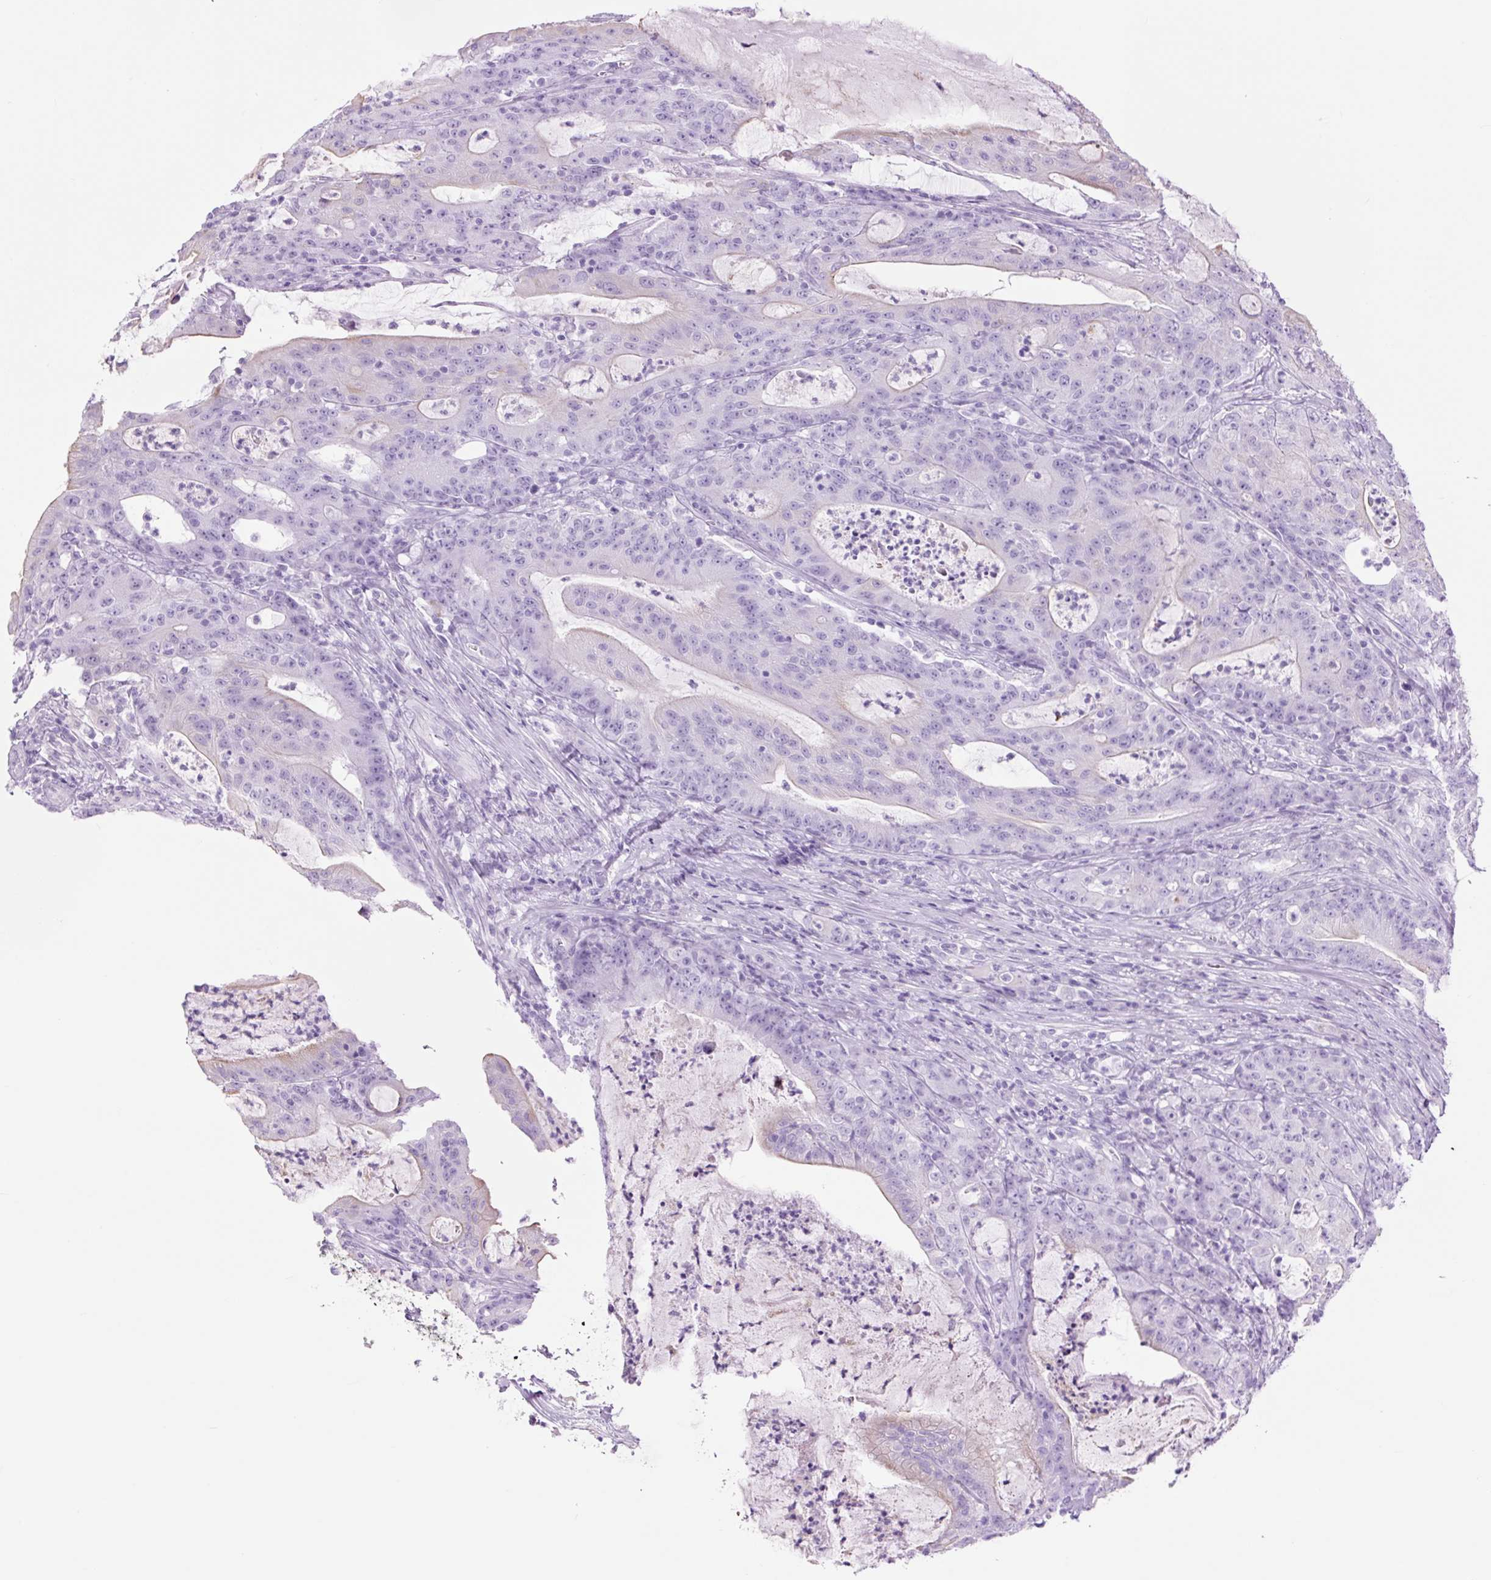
{"staining": {"intensity": "negative", "quantity": "none", "location": "none"}, "tissue": "colorectal cancer", "cell_type": "Tumor cells", "image_type": "cancer", "snomed": [{"axis": "morphology", "description": "Adenocarcinoma, NOS"}, {"axis": "topography", "description": "Colon"}], "caption": "Adenocarcinoma (colorectal) stained for a protein using immunohistochemistry exhibits no expression tumor cells.", "gene": "TFF2", "patient": {"sex": "male", "age": 83}}